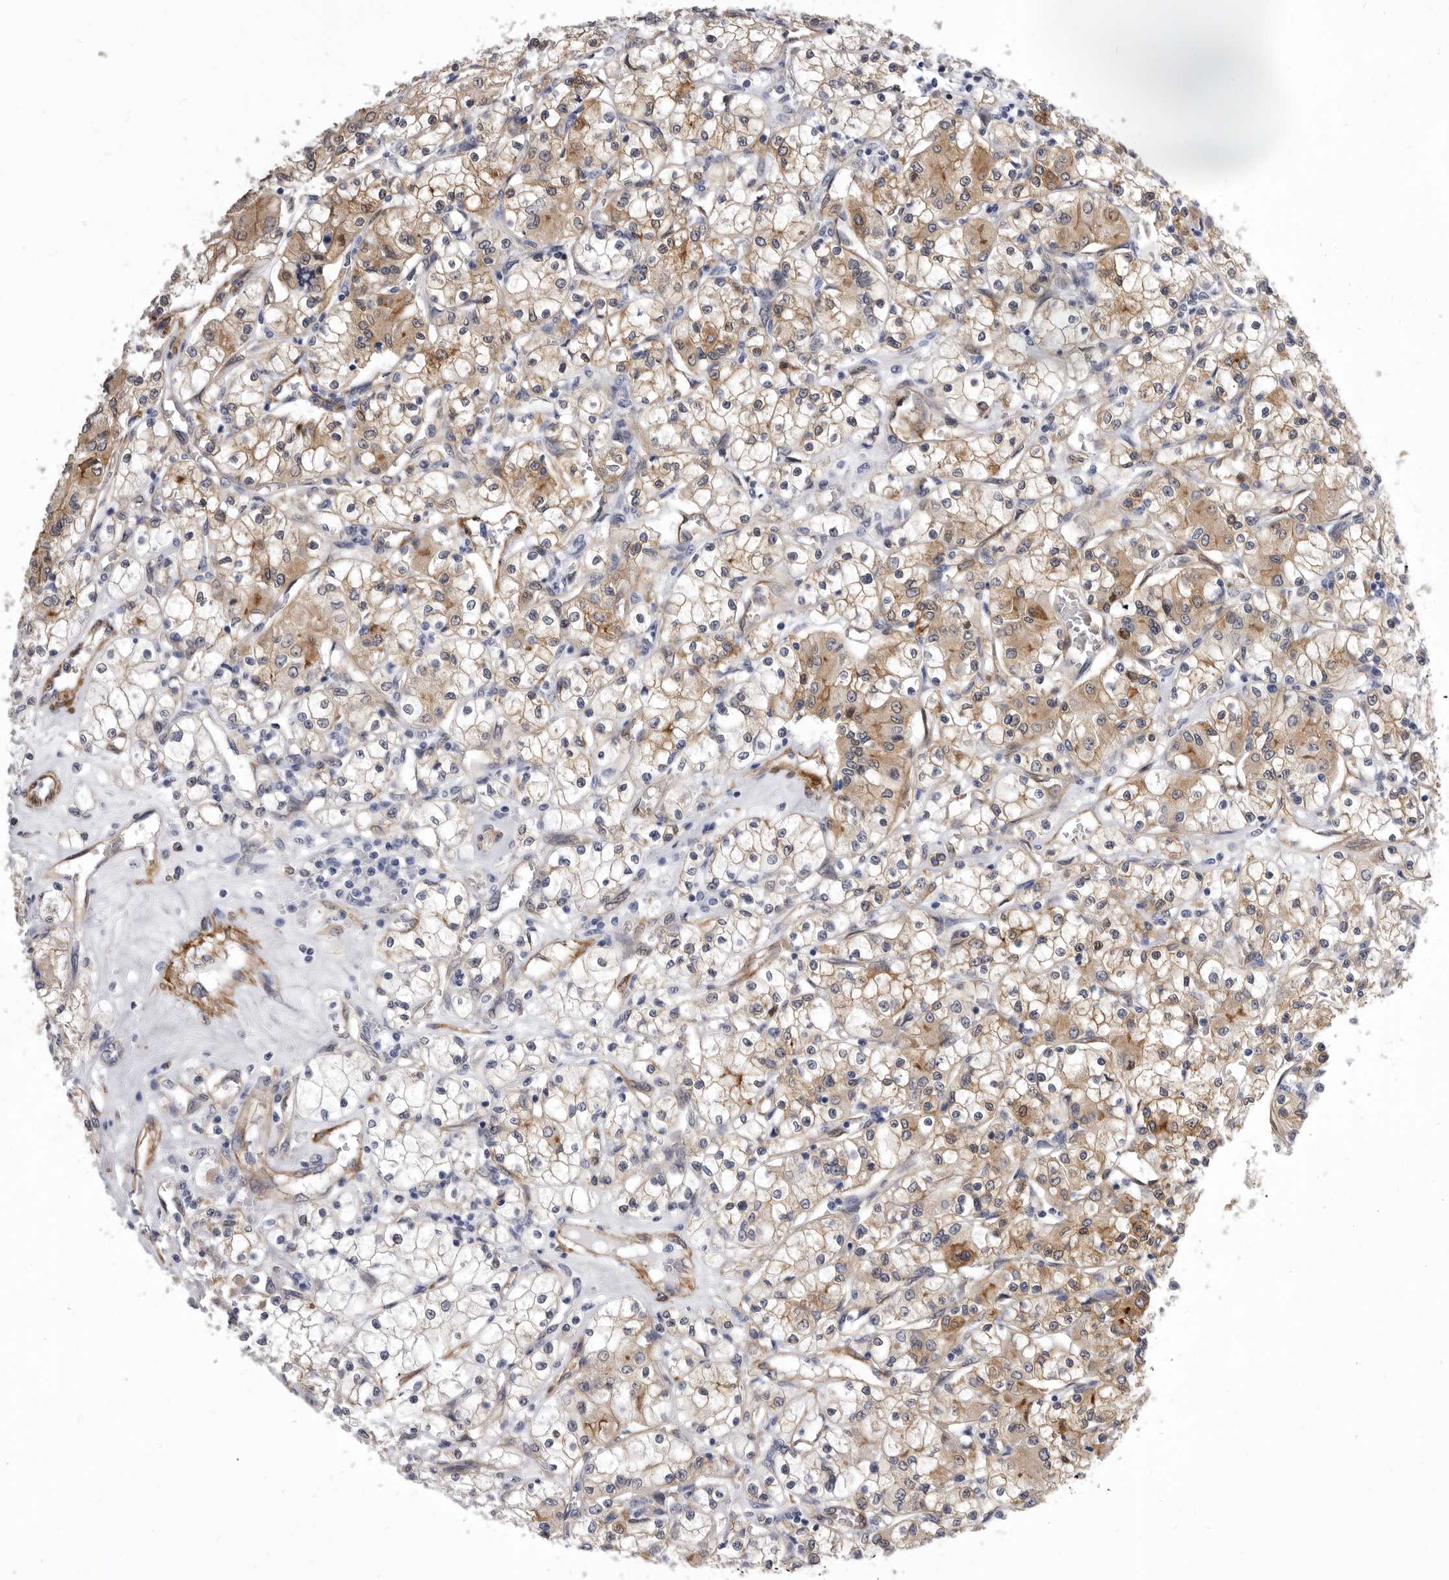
{"staining": {"intensity": "moderate", "quantity": "25%-75%", "location": "cytoplasmic/membranous"}, "tissue": "renal cancer", "cell_type": "Tumor cells", "image_type": "cancer", "snomed": [{"axis": "morphology", "description": "Adenocarcinoma, NOS"}, {"axis": "topography", "description": "Kidney"}], "caption": "An immunohistochemistry micrograph of tumor tissue is shown. Protein staining in brown labels moderate cytoplasmic/membranous positivity in renal cancer (adenocarcinoma) within tumor cells.", "gene": "ENAH", "patient": {"sex": "female", "age": 59}}